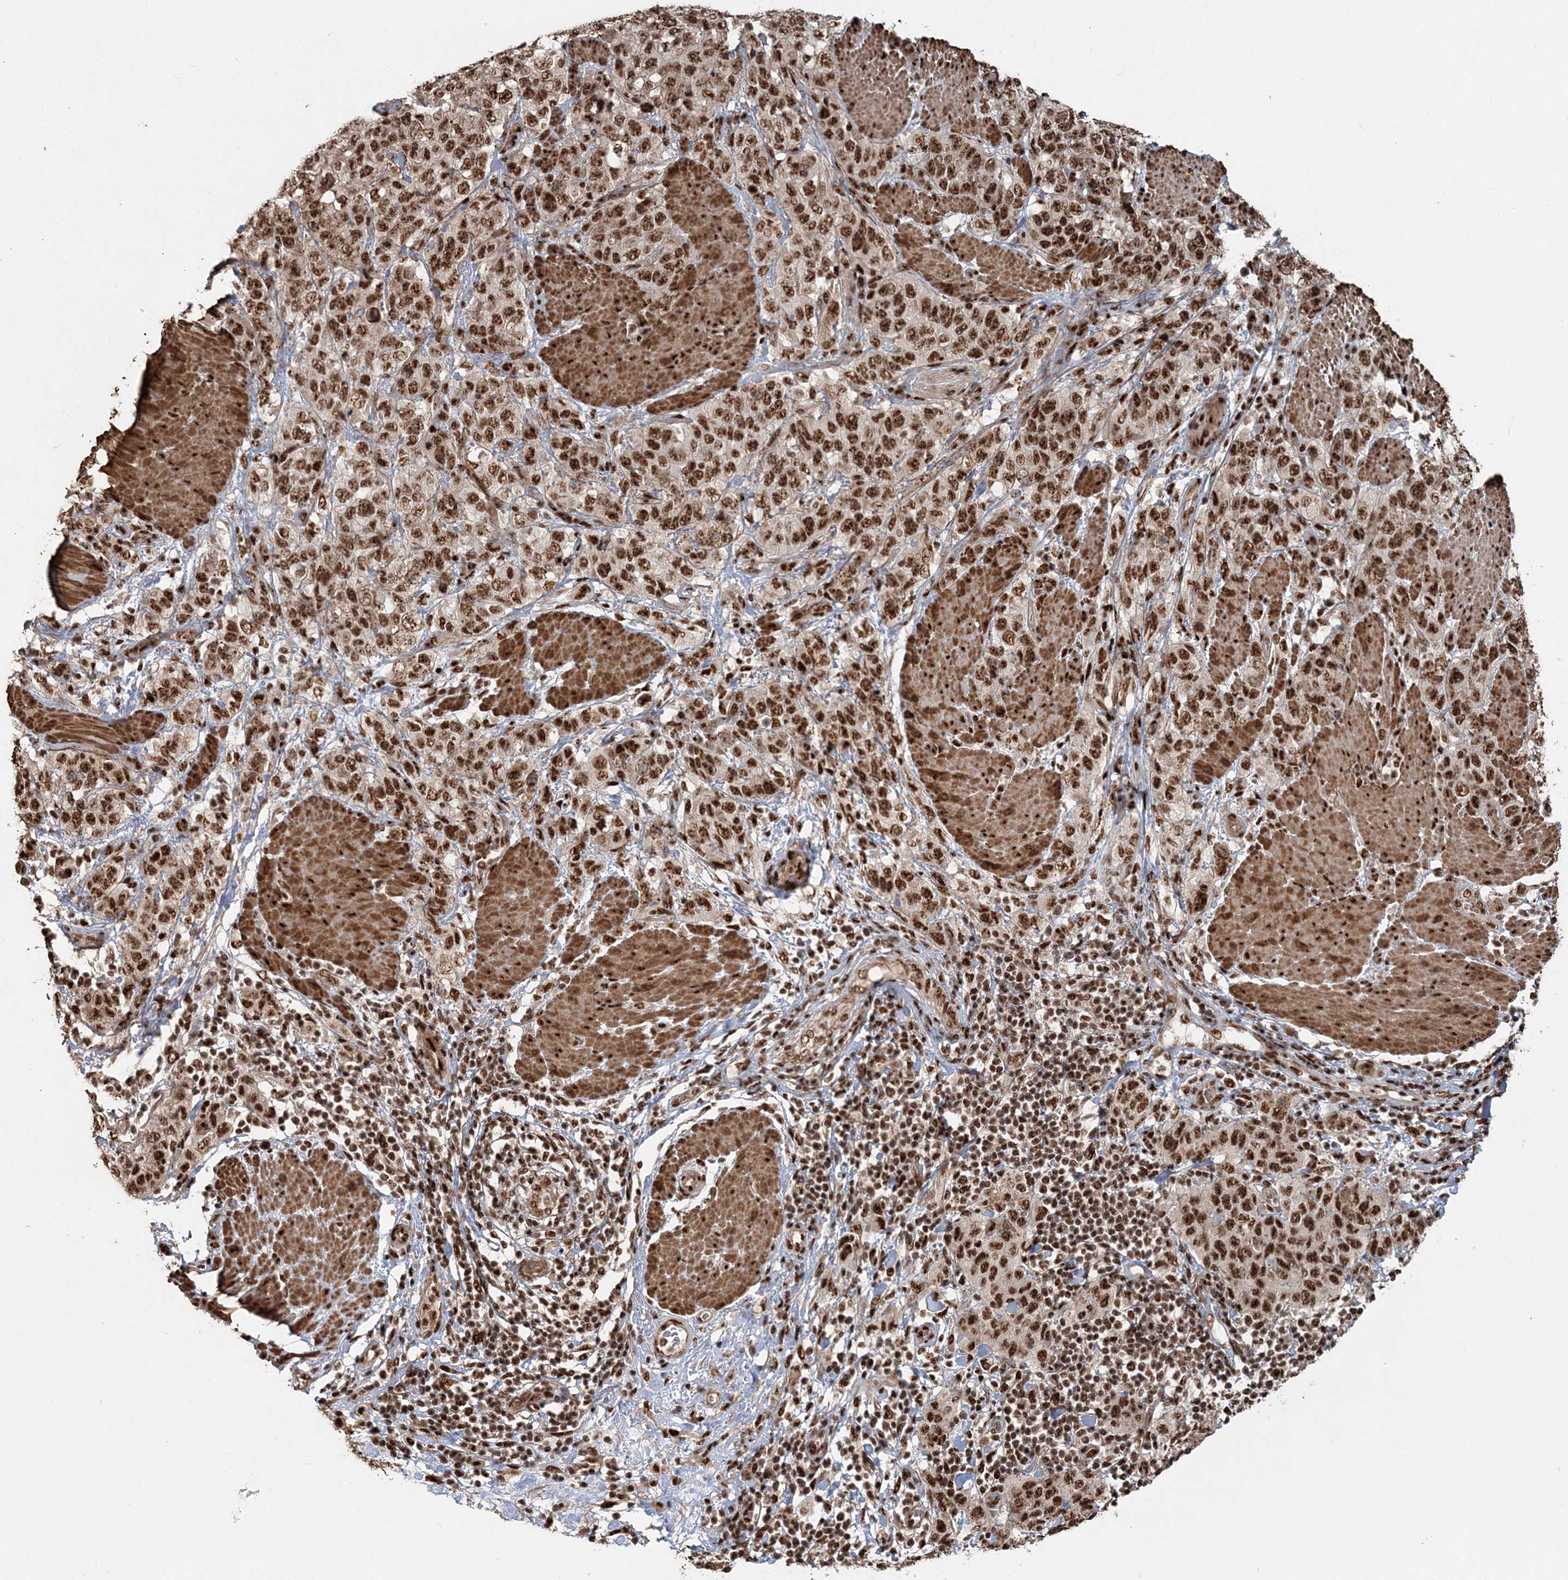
{"staining": {"intensity": "strong", "quantity": ">75%", "location": "nuclear"}, "tissue": "stomach cancer", "cell_type": "Tumor cells", "image_type": "cancer", "snomed": [{"axis": "morphology", "description": "Adenocarcinoma, NOS"}, {"axis": "topography", "description": "Stomach"}], "caption": "High-magnification brightfield microscopy of stomach cancer stained with DAB (3,3'-diaminobenzidine) (brown) and counterstained with hematoxylin (blue). tumor cells exhibit strong nuclear expression is seen in about>75% of cells.", "gene": "EXOSC8", "patient": {"sex": "male", "age": 48}}